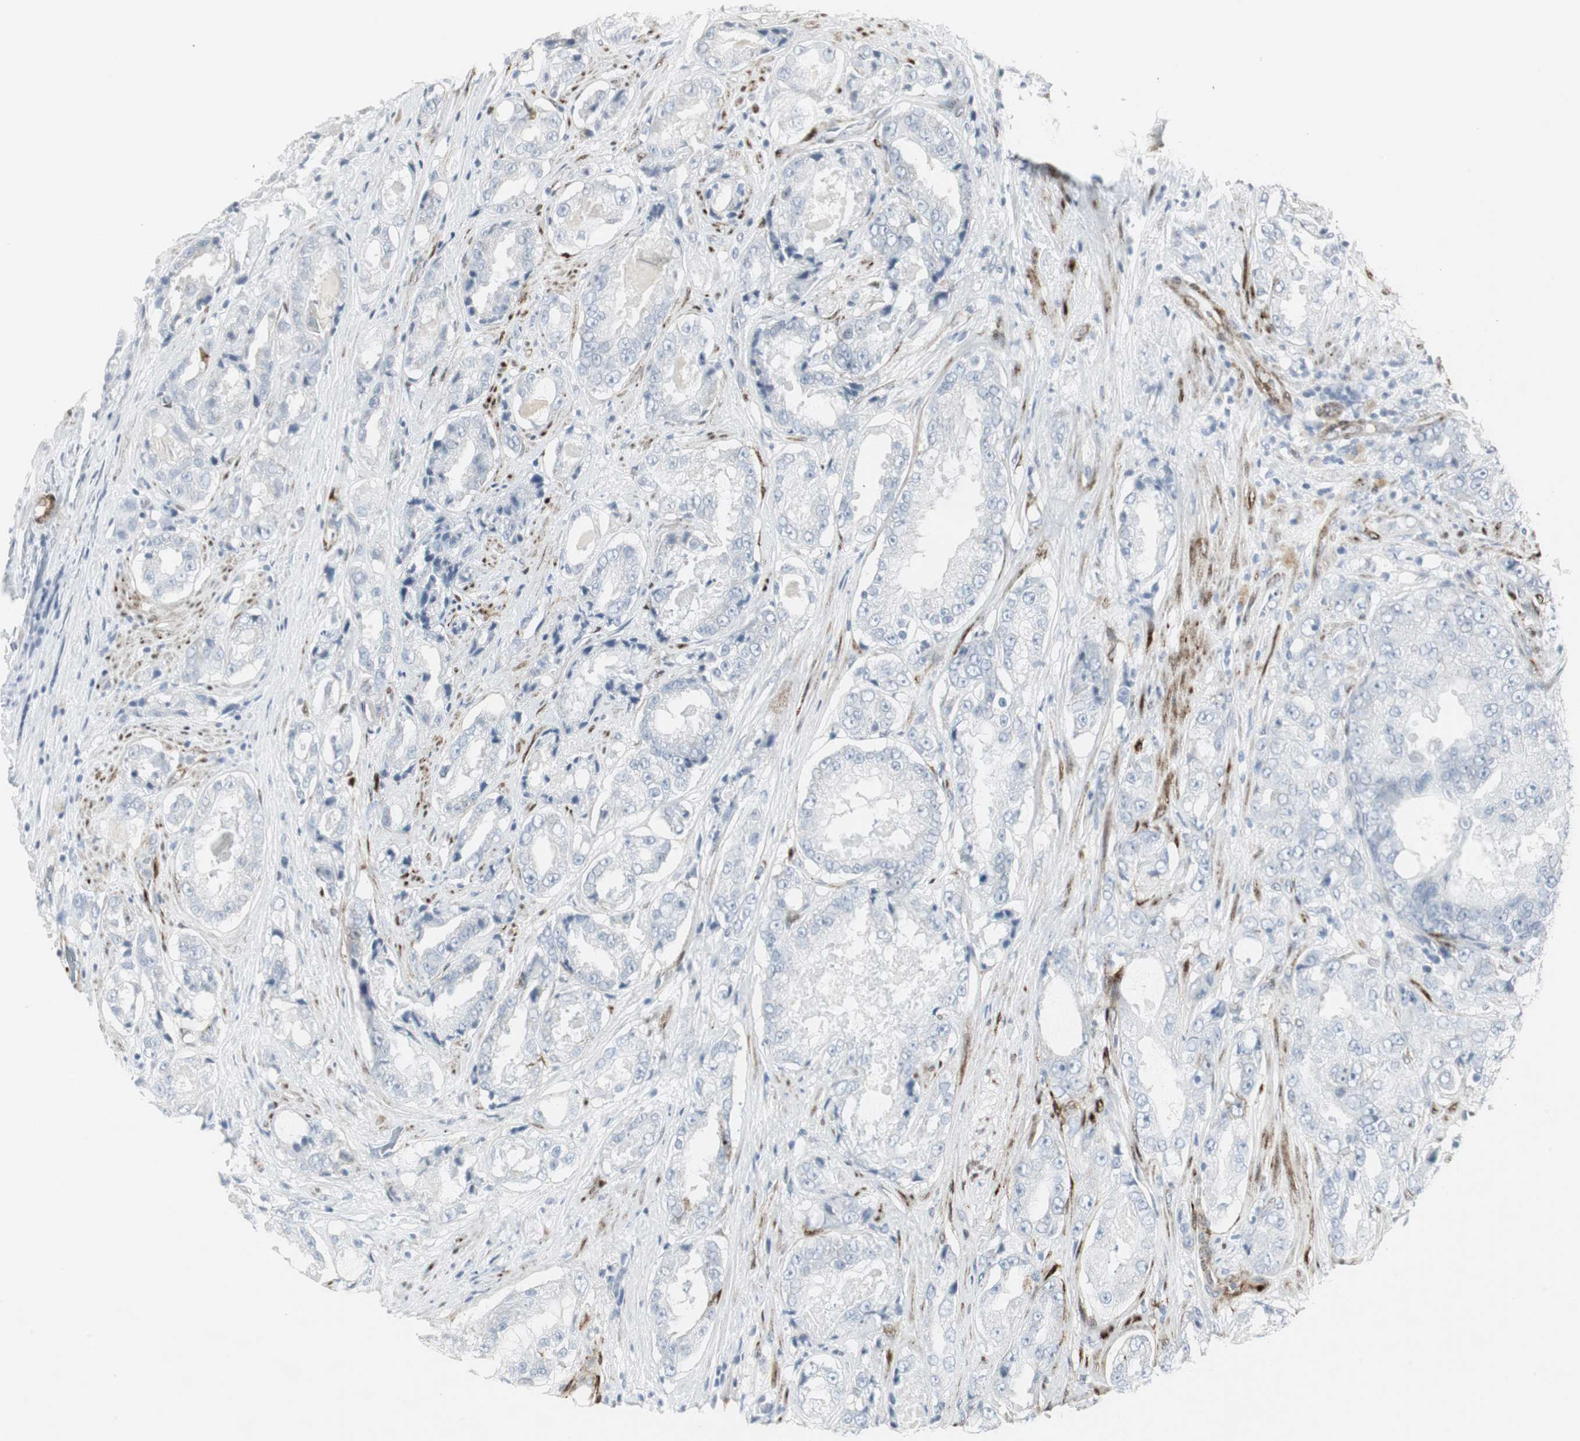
{"staining": {"intensity": "negative", "quantity": "none", "location": "none"}, "tissue": "prostate cancer", "cell_type": "Tumor cells", "image_type": "cancer", "snomed": [{"axis": "morphology", "description": "Adenocarcinoma, High grade"}, {"axis": "topography", "description": "Prostate"}], "caption": "Tumor cells show no significant protein positivity in prostate high-grade adenocarcinoma.", "gene": "PPP1R14A", "patient": {"sex": "male", "age": 73}}